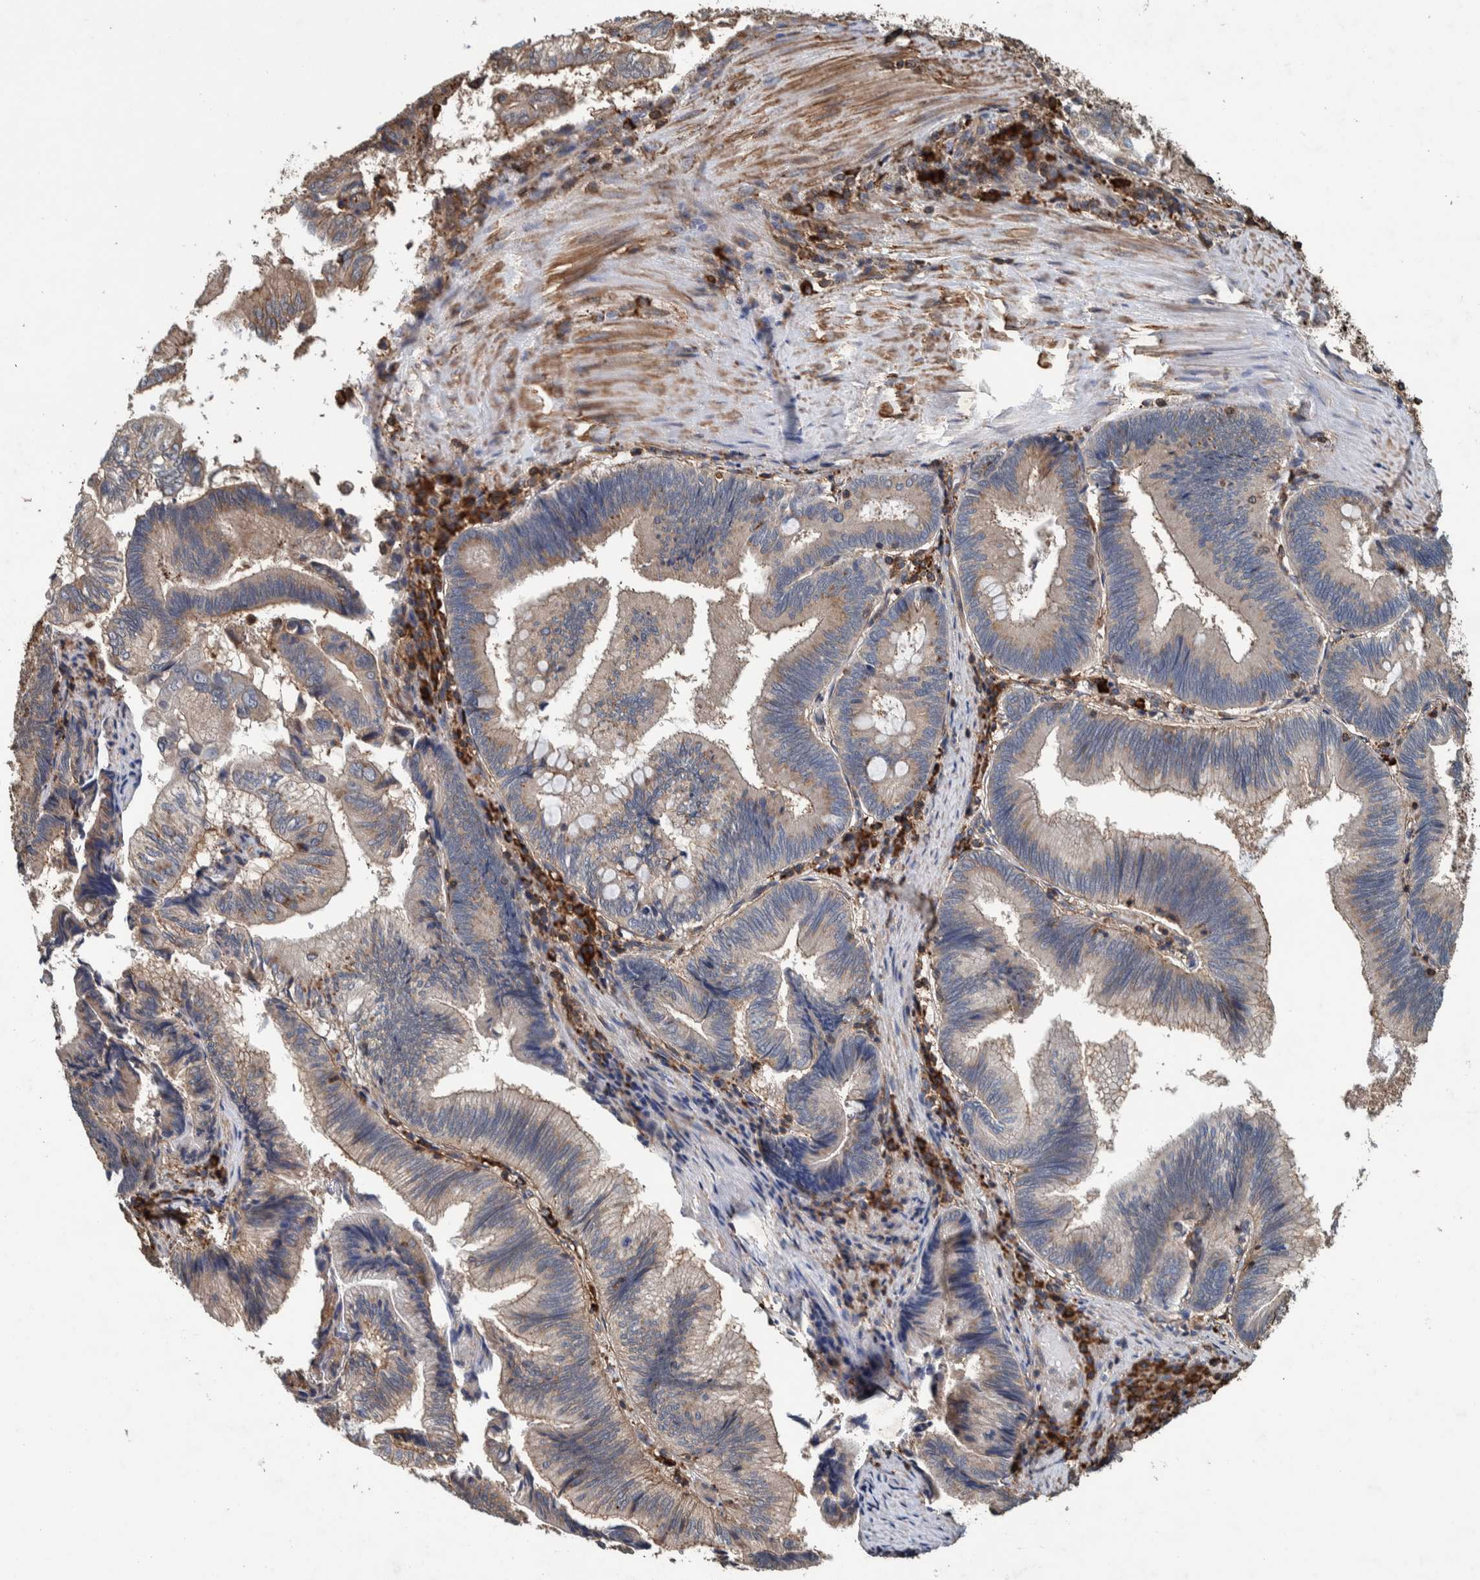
{"staining": {"intensity": "weak", "quantity": "25%-75%", "location": "cytoplasmic/membranous"}, "tissue": "pancreatic cancer", "cell_type": "Tumor cells", "image_type": "cancer", "snomed": [{"axis": "morphology", "description": "Adenocarcinoma, NOS"}, {"axis": "topography", "description": "Pancreas"}], "caption": "An immunohistochemistry histopathology image of tumor tissue is shown. Protein staining in brown labels weak cytoplasmic/membranous positivity in pancreatic cancer within tumor cells.", "gene": "PLA2G3", "patient": {"sex": "male", "age": 82}}